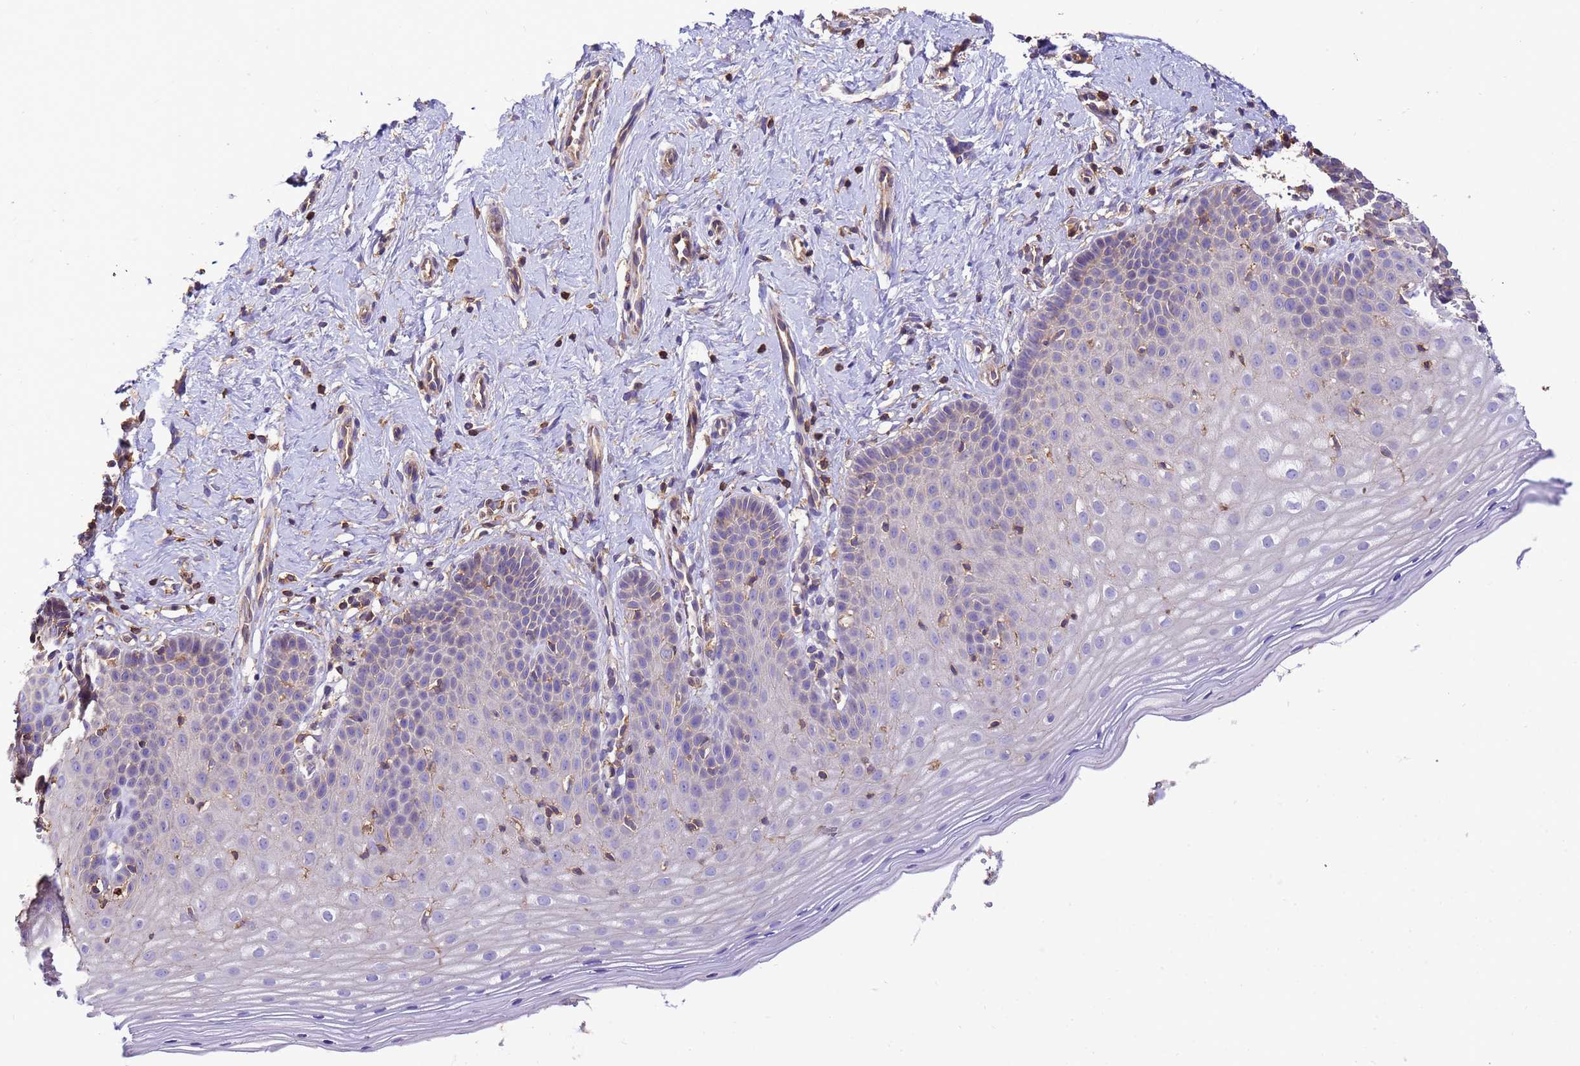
{"staining": {"intensity": "weak", "quantity": "<25%", "location": "cytoplasmic/membranous"}, "tissue": "cervix", "cell_type": "Glandular cells", "image_type": "normal", "snomed": [{"axis": "morphology", "description": "Normal tissue, NOS"}, {"axis": "topography", "description": "Cervix"}], "caption": "The photomicrograph shows no significant staining in glandular cells of cervix. (Stains: DAB immunohistochemistry (IHC) with hematoxylin counter stain, Microscopy: brightfield microscopy at high magnification).", "gene": "WDR64", "patient": {"sex": "female", "age": 36}}